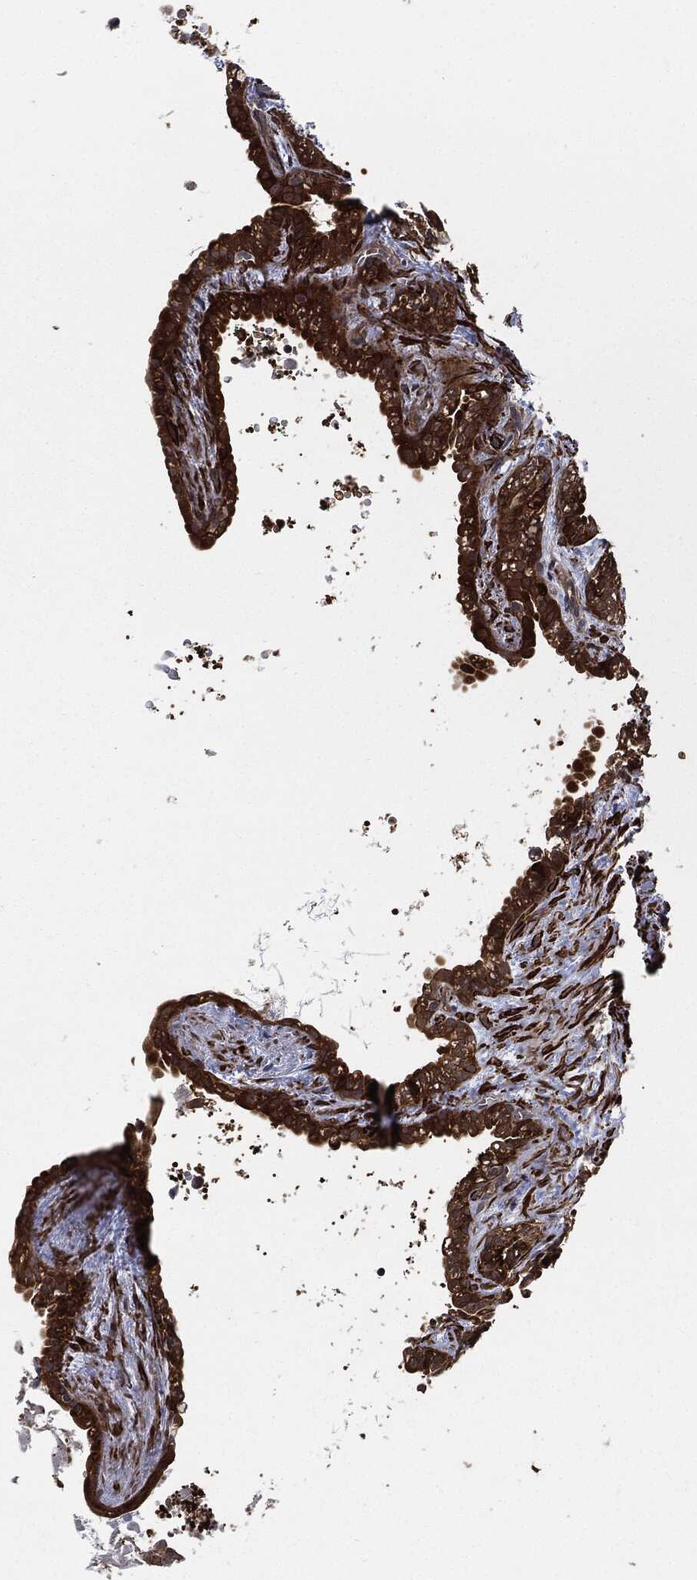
{"staining": {"intensity": "strong", "quantity": ">75%", "location": "cytoplasmic/membranous"}, "tissue": "seminal vesicle", "cell_type": "Glandular cells", "image_type": "normal", "snomed": [{"axis": "morphology", "description": "Normal tissue, NOS"}, {"axis": "morphology", "description": "Urothelial carcinoma, NOS"}, {"axis": "topography", "description": "Urinary bladder"}, {"axis": "topography", "description": "Seminal veicle"}], "caption": "This histopathology image reveals IHC staining of normal human seminal vesicle, with high strong cytoplasmic/membranous expression in approximately >75% of glandular cells.", "gene": "PRDX2", "patient": {"sex": "male", "age": 76}}